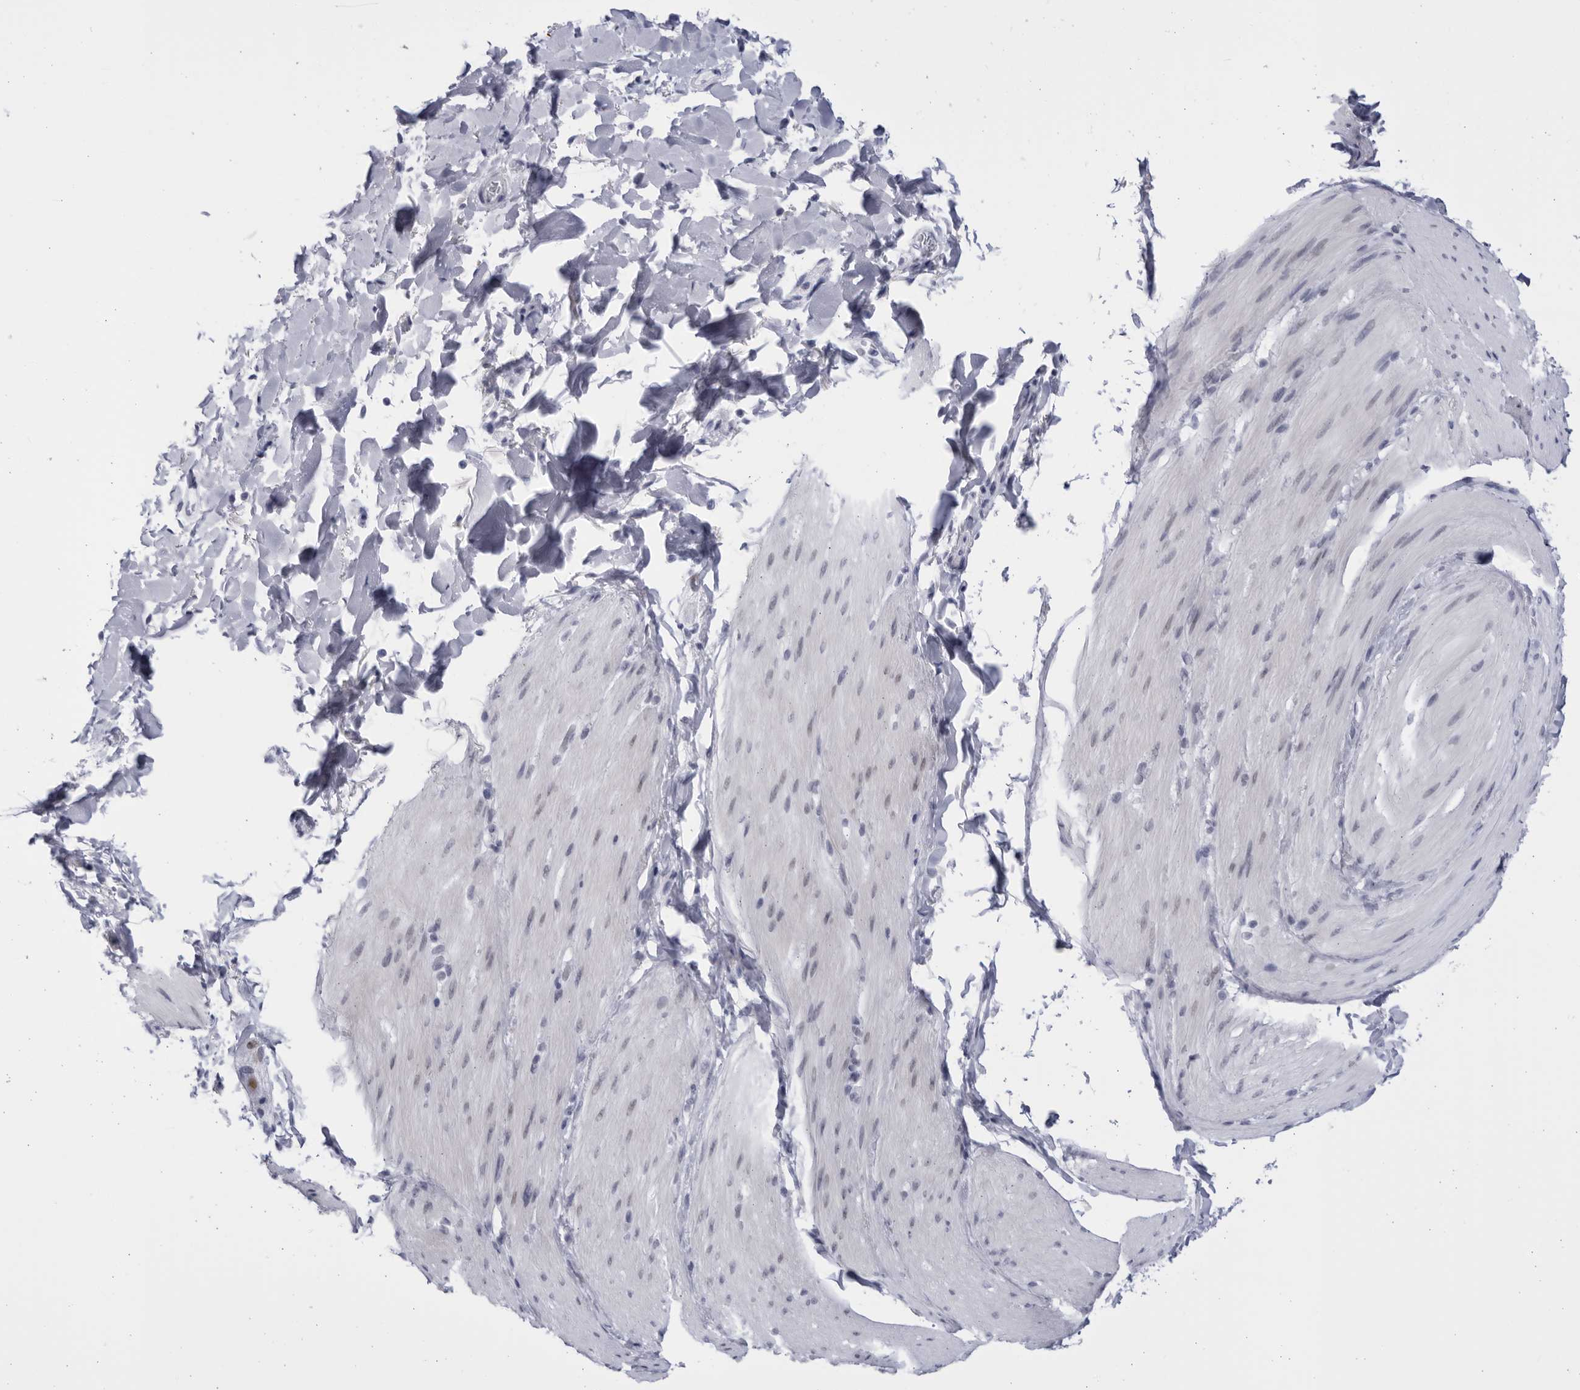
{"staining": {"intensity": "weak", "quantity": "<25%", "location": "nuclear"}, "tissue": "smooth muscle", "cell_type": "Smooth muscle cells", "image_type": "normal", "snomed": [{"axis": "morphology", "description": "Normal tissue, NOS"}, {"axis": "topography", "description": "Smooth muscle"}, {"axis": "topography", "description": "Small intestine"}], "caption": "Immunohistochemistry photomicrograph of unremarkable smooth muscle: human smooth muscle stained with DAB reveals no significant protein expression in smooth muscle cells. Brightfield microscopy of IHC stained with DAB (3,3'-diaminobenzidine) (brown) and hematoxylin (blue), captured at high magnification.", "gene": "CCDC181", "patient": {"sex": "female", "age": 84}}